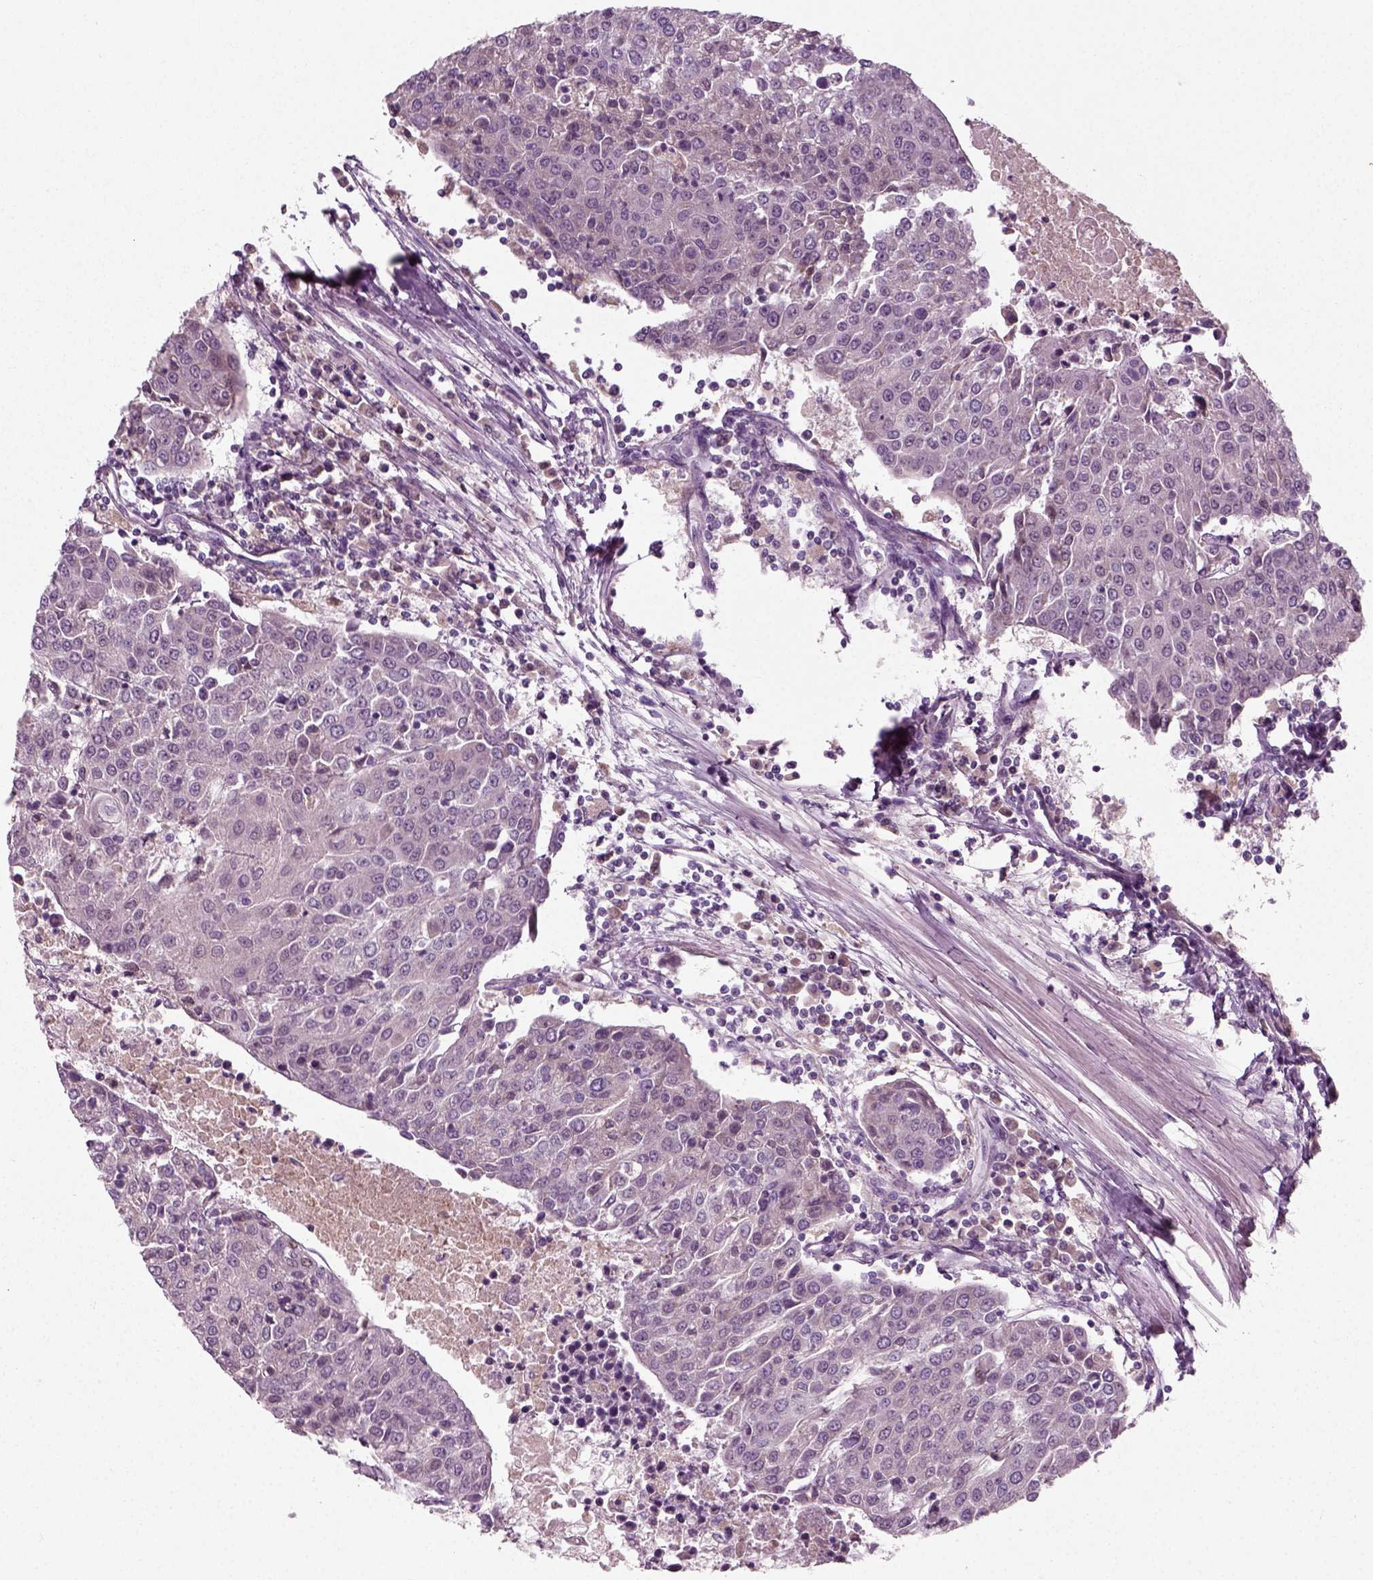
{"staining": {"intensity": "negative", "quantity": "none", "location": "none"}, "tissue": "urothelial cancer", "cell_type": "Tumor cells", "image_type": "cancer", "snomed": [{"axis": "morphology", "description": "Urothelial carcinoma, High grade"}, {"axis": "topography", "description": "Urinary bladder"}], "caption": "An immunohistochemistry micrograph of high-grade urothelial carcinoma is shown. There is no staining in tumor cells of high-grade urothelial carcinoma. The staining is performed using DAB brown chromogen with nuclei counter-stained in using hematoxylin.", "gene": "RND2", "patient": {"sex": "female", "age": 85}}